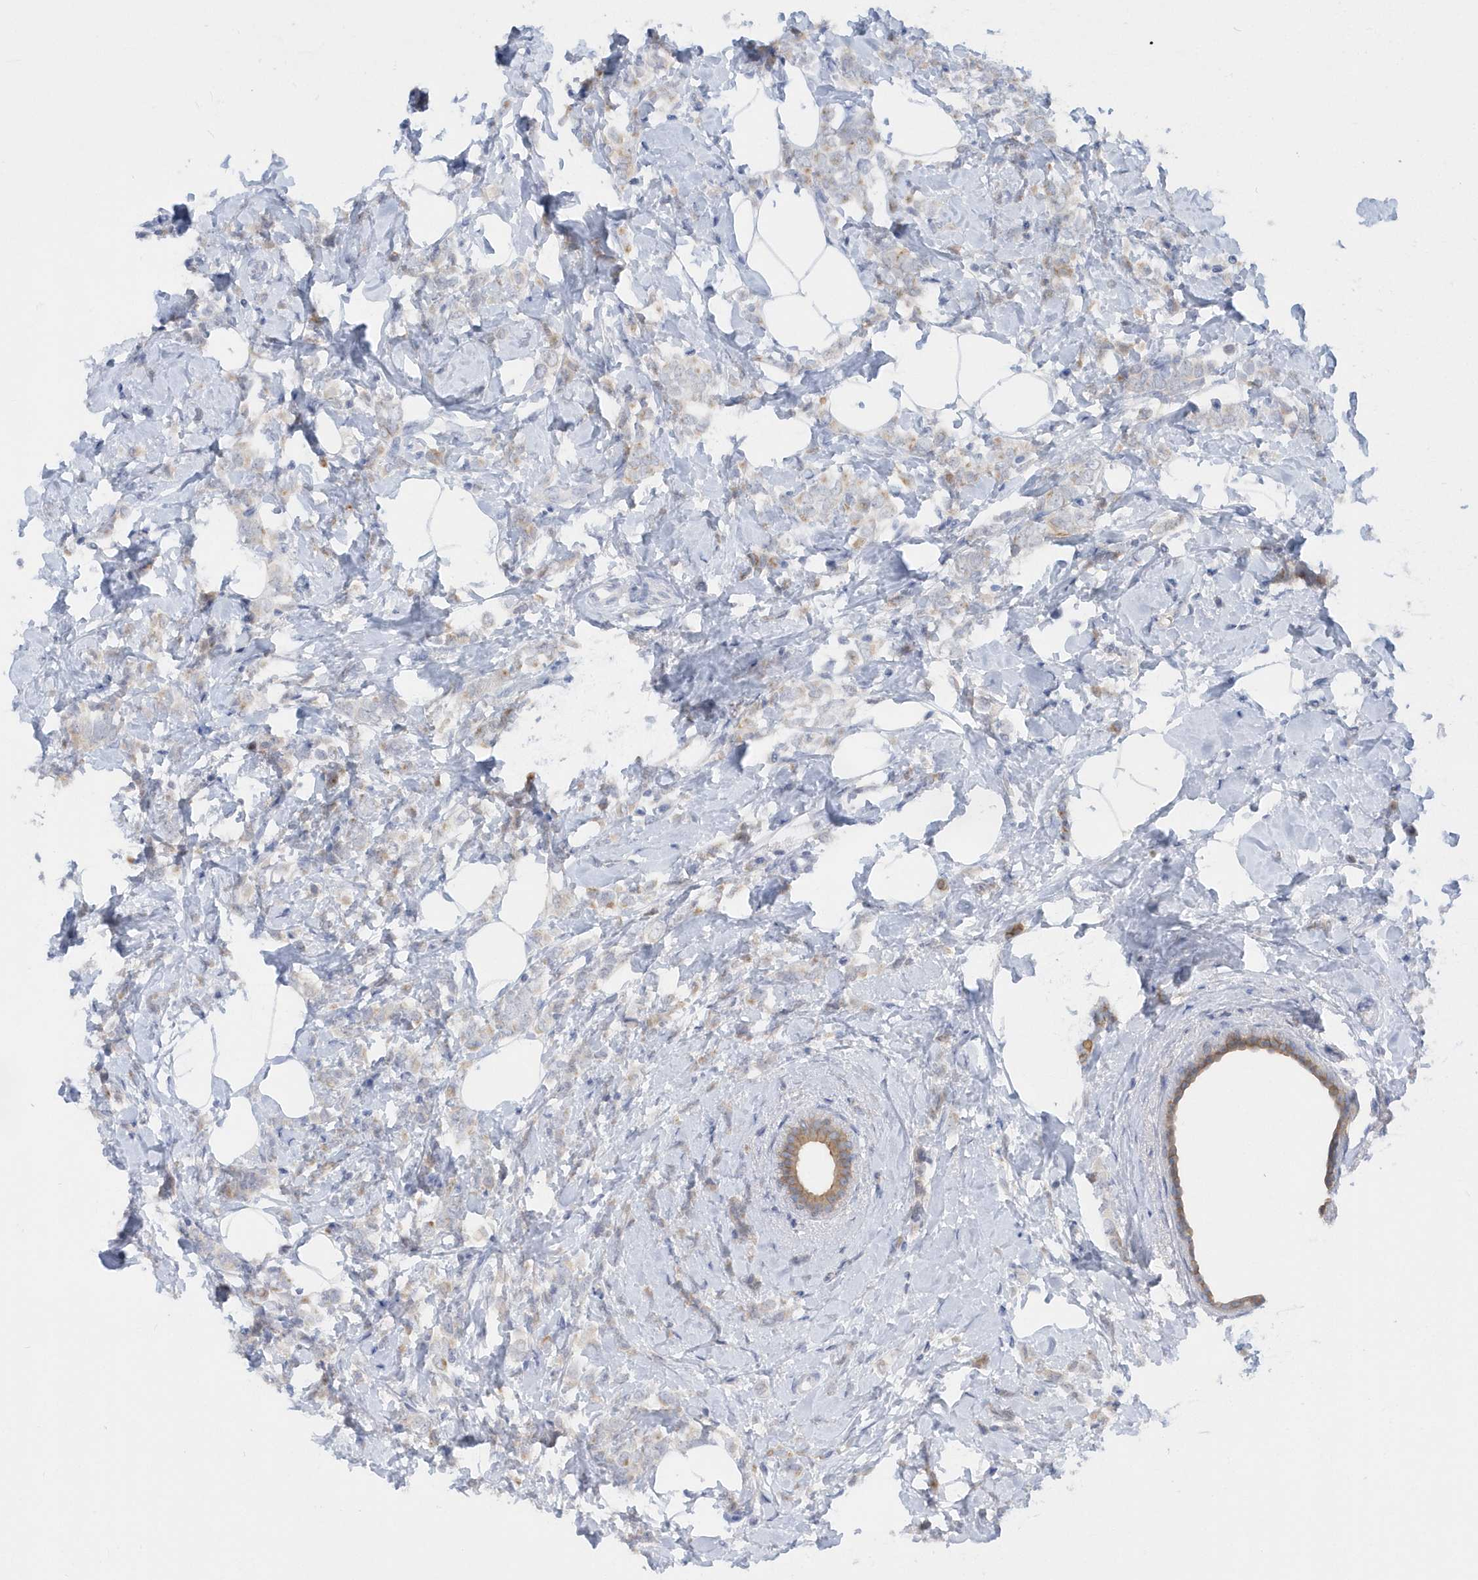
{"staining": {"intensity": "weak", "quantity": "<25%", "location": "cytoplasmic/membranous"}, "tissue": "breast cancer", "cell_type": "Tumor cells", "image_type": "cancer", "snomed": [{"axis": "morphology", "description": "Lobular carcinoma"}, {"axis": "topography", "description": "Breast"}], "caption": "A micrograph of human breast lobular carcinoma is negative for staining in tumor cells.", "gene": "RPE", "patient": {"sex": "female", "age": 47}}